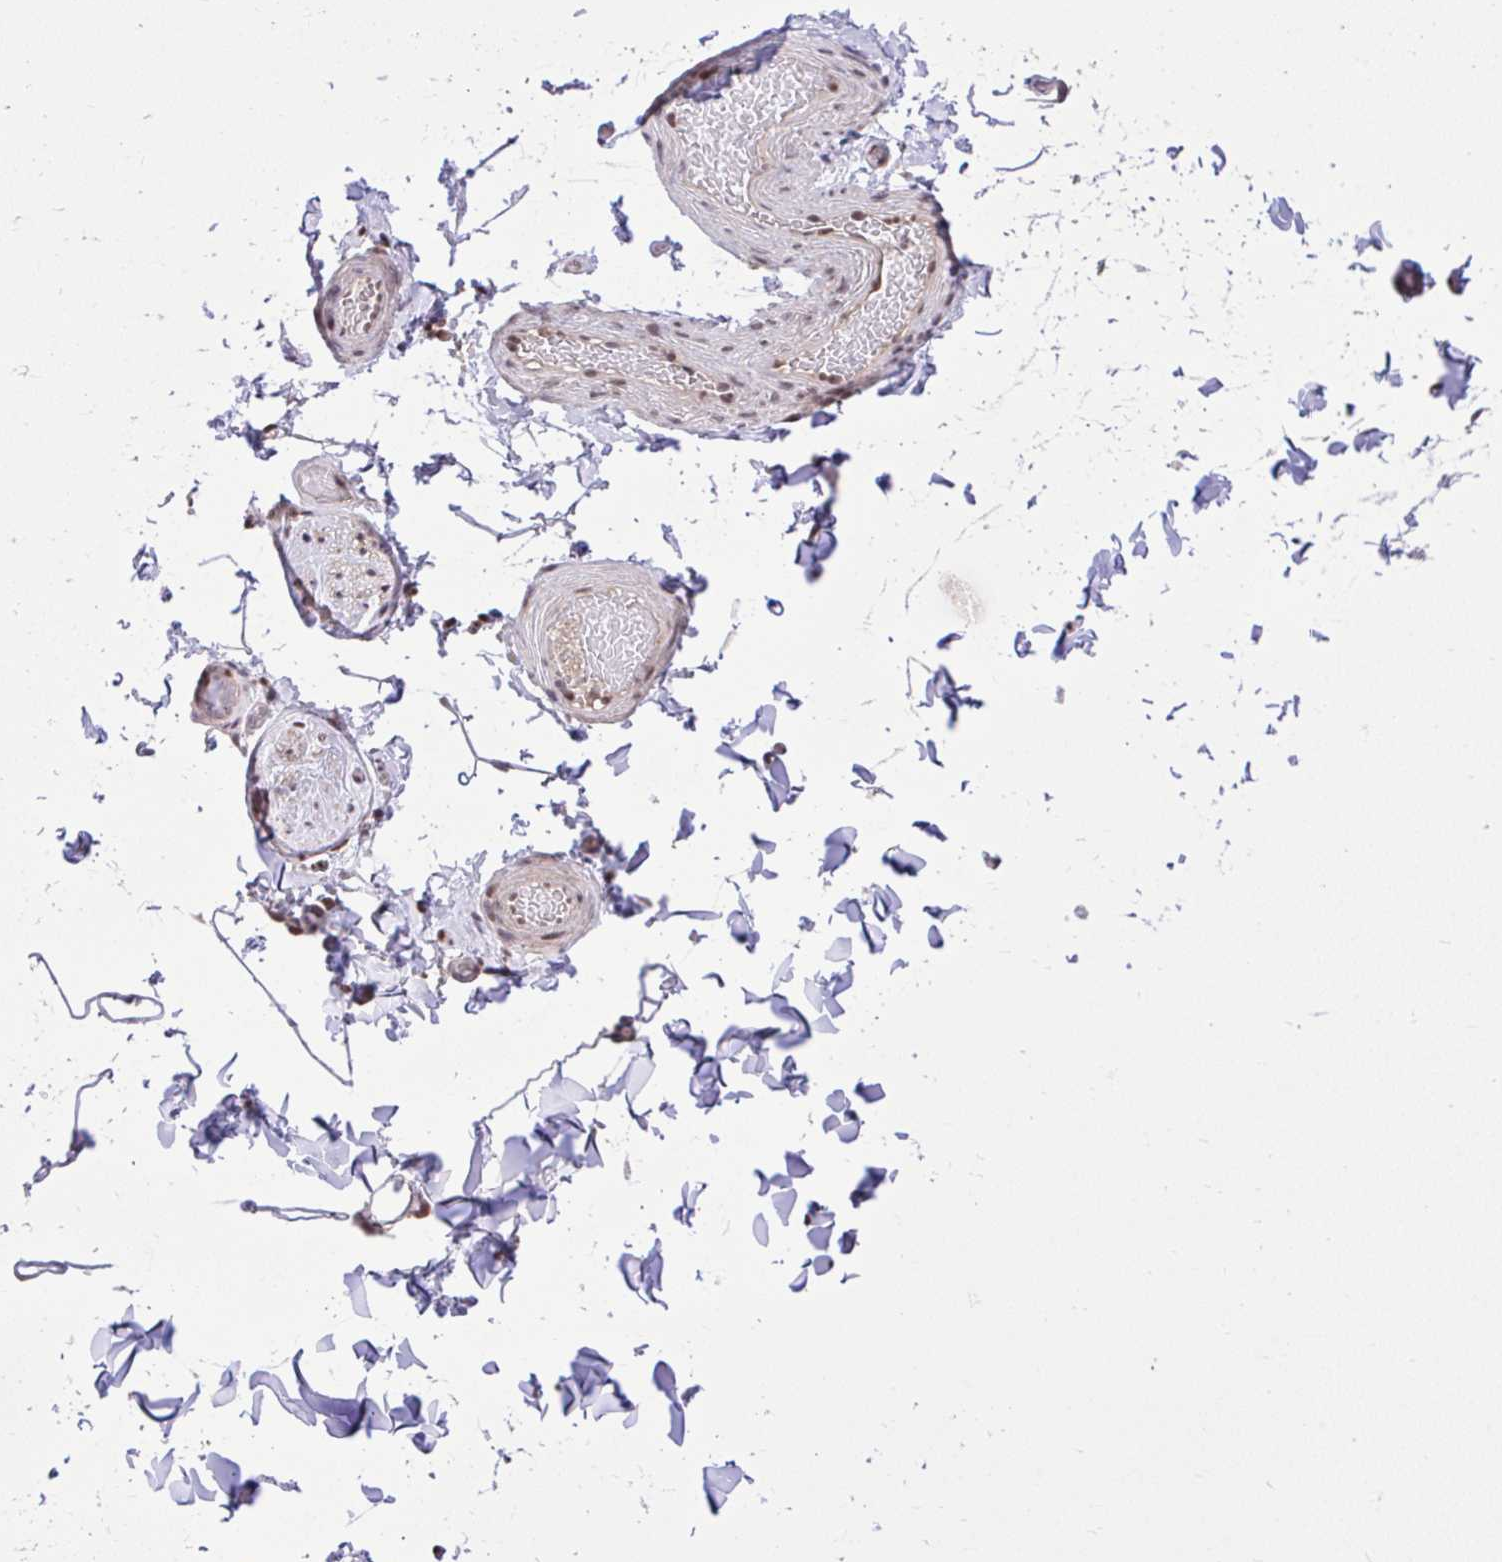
{"staining": {"intensity": "weak", "quantity": ">75%", "location": "nuclear"}, "tissue": "soft tissue", "cell_type": "Fibroblasts", "image_type": "normal", "snomed": [{"axis": "morphology", "description": "Normal tissue, NOS"}, {"axis": "topography", "description": "Soft tissue"}, {"axis": "topography", "description": "Adipose tissue"}, {"axis": "topography", "description": "Vascular tissue"}, {"axis": "topography", "description": "Peripheral nerve tissue"}], "caption": "Immunohistochemical staining of normal soft tissue reveals low levels of weak nuclear staining in about >75% of fibroblasts.", "gene": "GLIS3", "patient": {"sex": "male", "age": 29}}